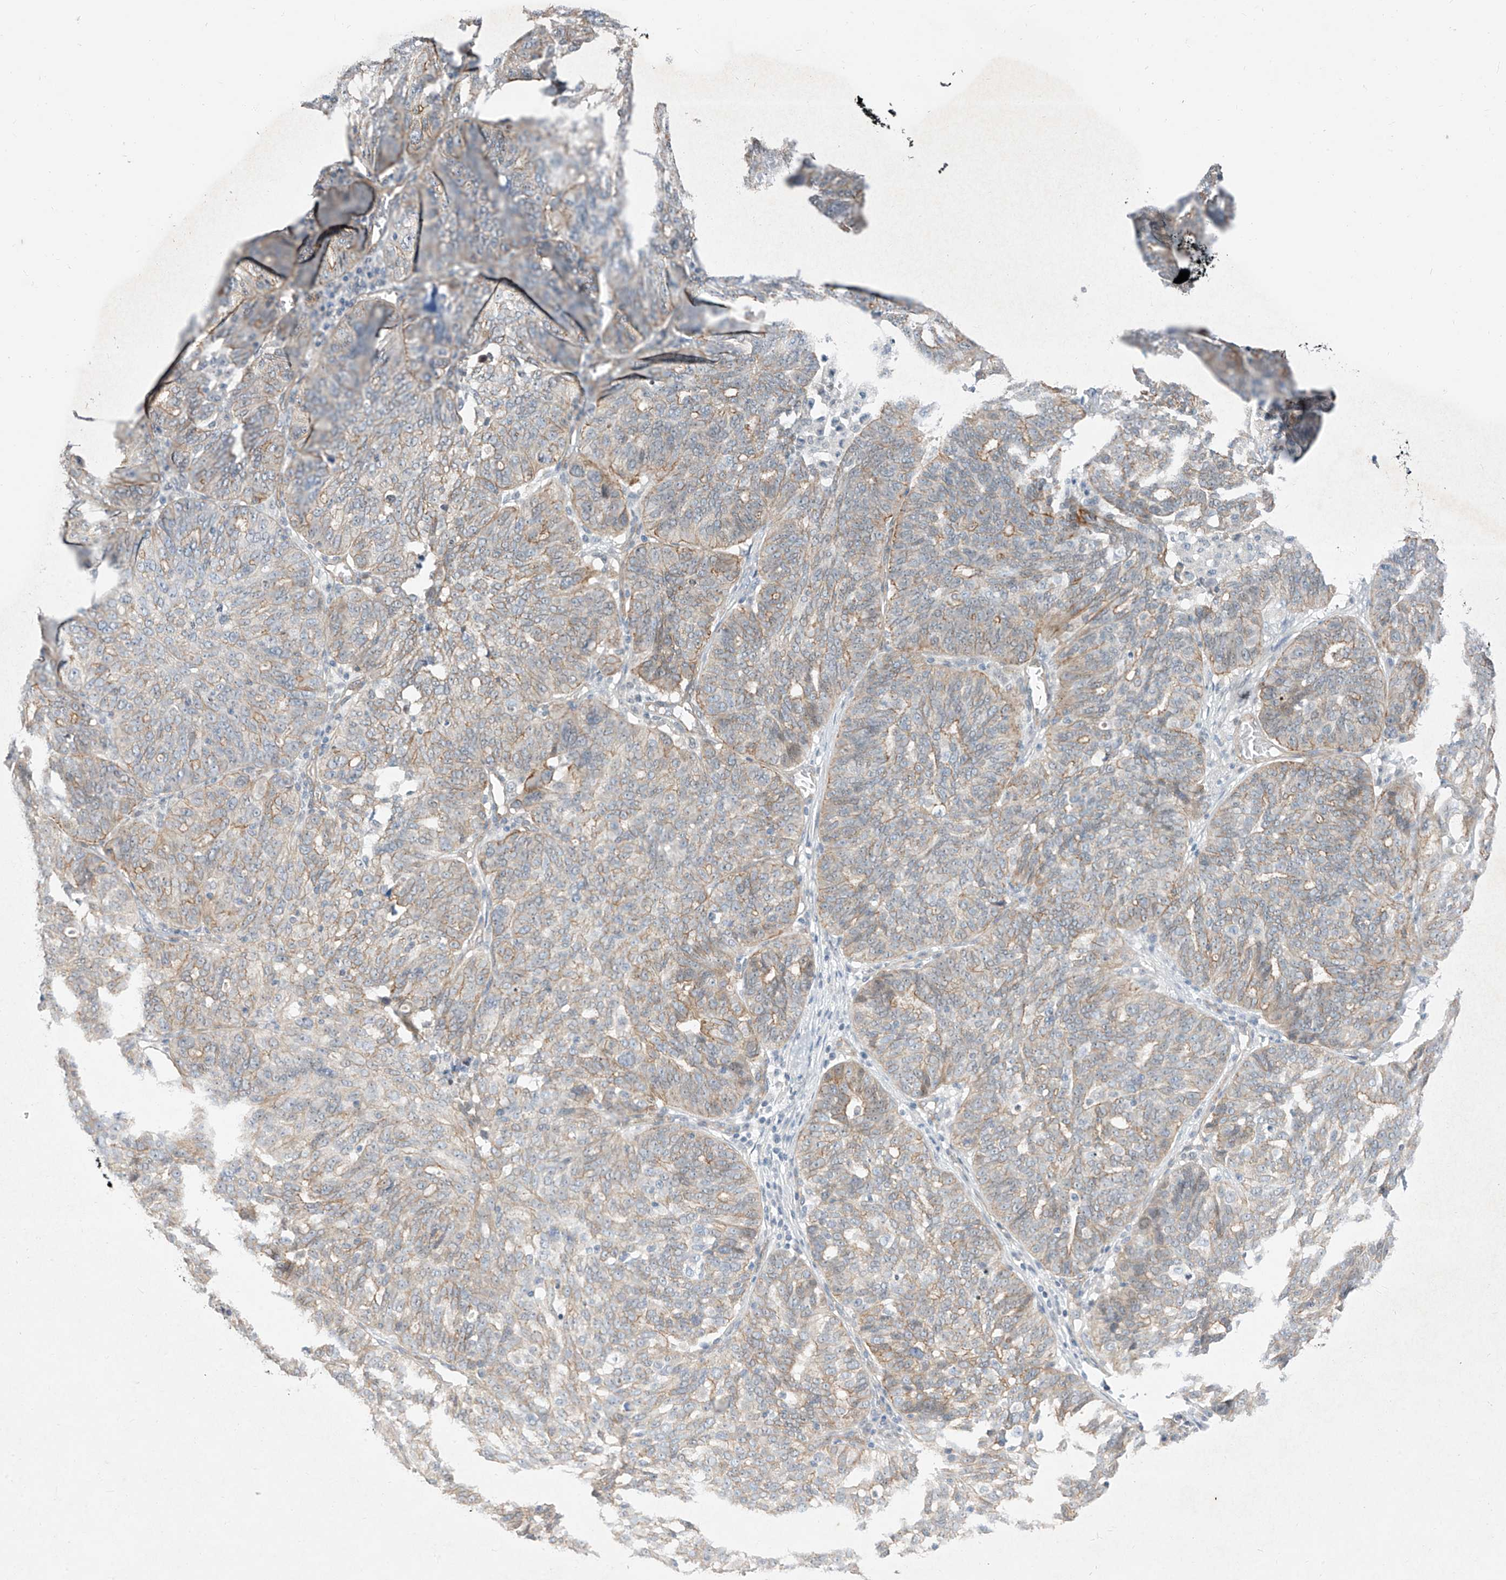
{"staining": {"intensity": "weak", "quantity": "<25%", "location": "cytoplasmic/membranous"}, "tissue": "ovarian cancer", "cell_type": "Tumor cells", "image_type": "cancer", "snomed": [{"axis": "morphology", "description": "Cystadenocarcinoma, serous, NOS"}, {"axis": "topography", "description": "Ovary"}], "caption": "Immunohistochemistry (IHC) histopathology image of human ovarian cancer (serous cystadenocarcinoma) stained for a protein (brown), which demonstrates no staining in tumor cells.", "gene": "EPHX4", "patient": {"sex": "female", "age": 59}}